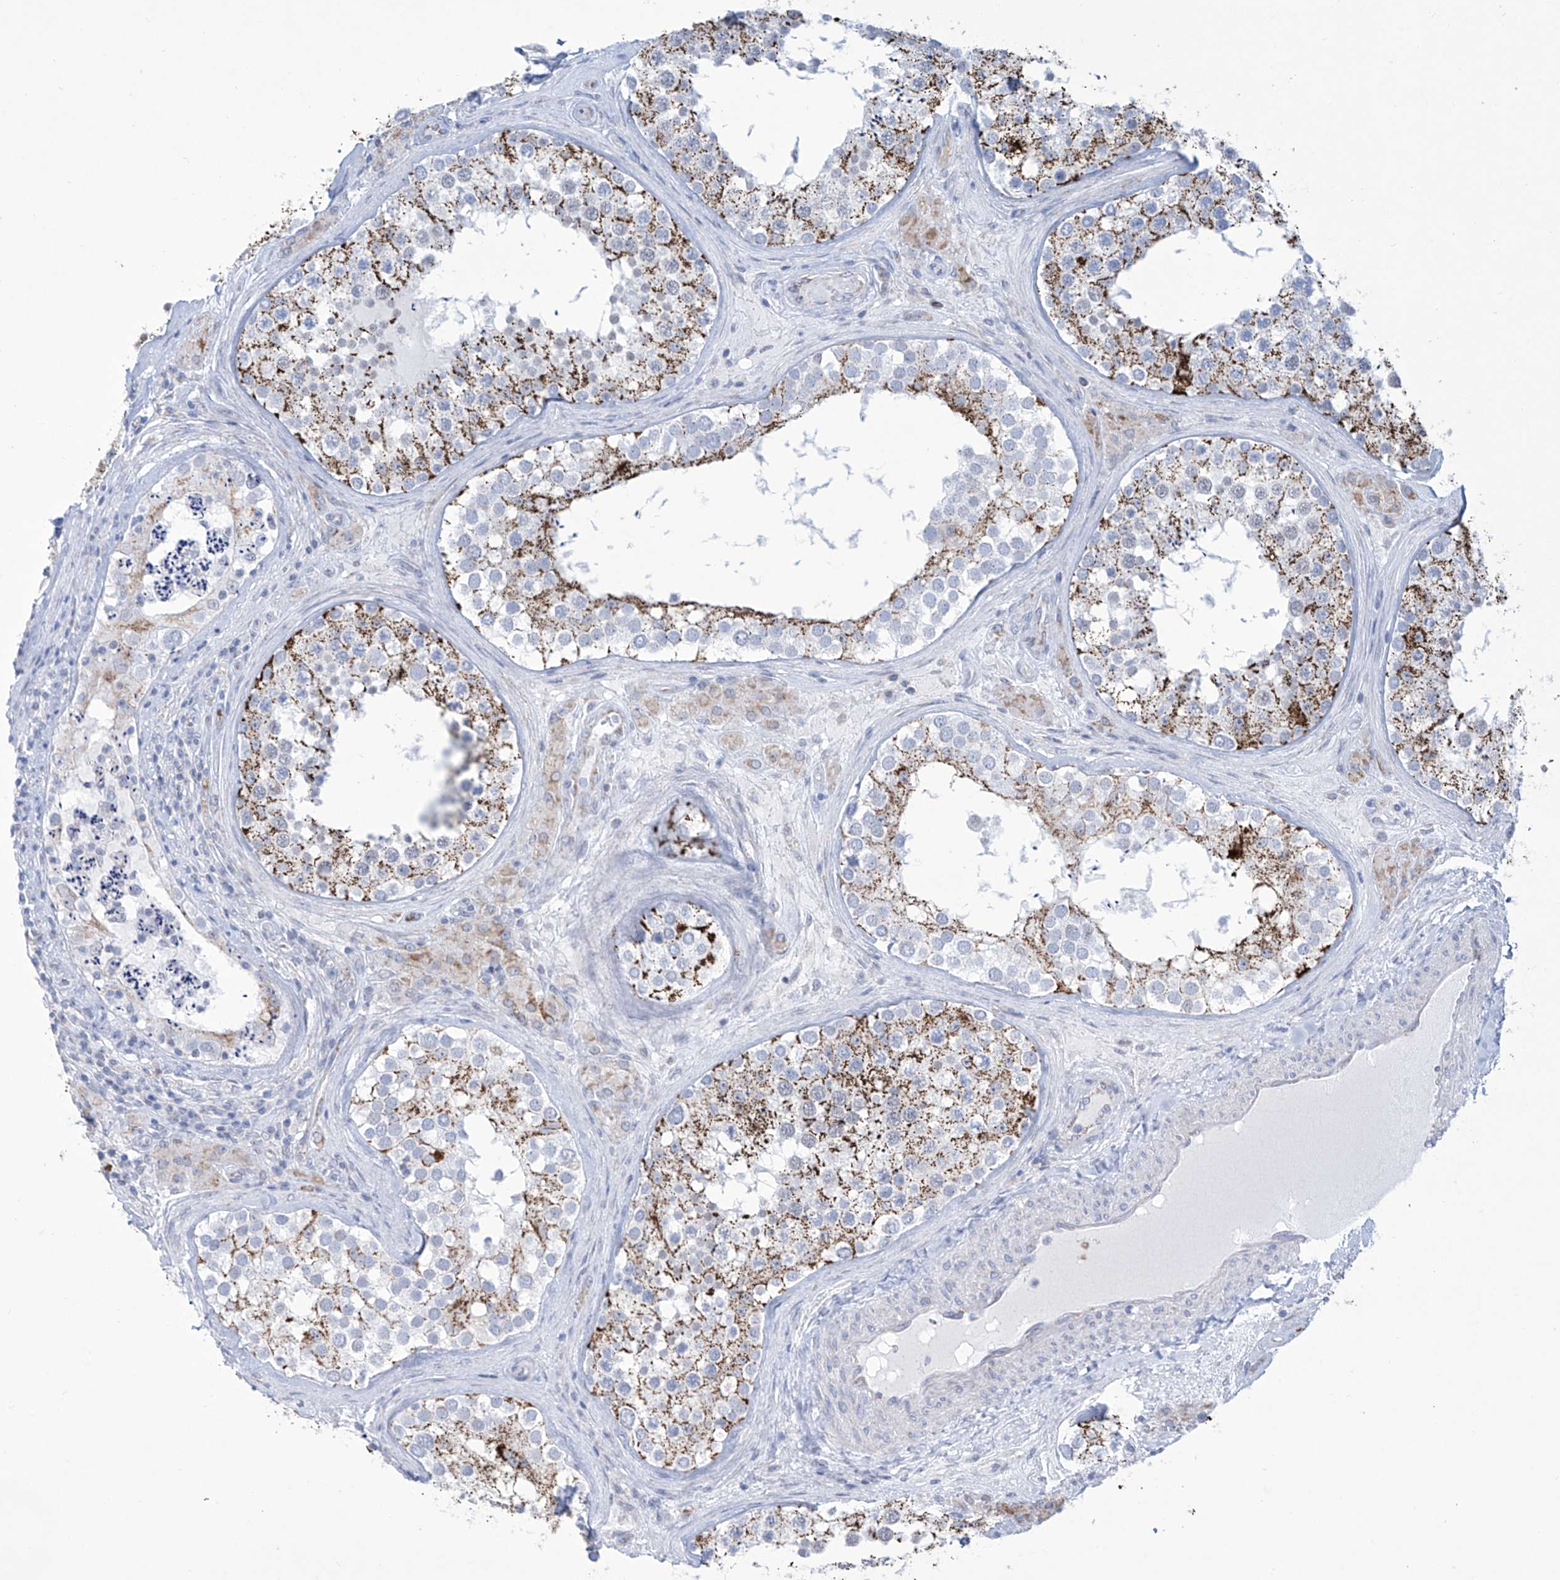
{"staining": {"intensity": "strong", "quantity": ">75%", "location": "cytoplasmic/membranous"}, "tissue": "testis", "cell_type": "Cells in seminiferous ducts", "image_type": "normal", "snomed": [{"axis": "morphology", "description": "Normal tissue, NOS"}, {"axis": "topography", "description": "Testis"}], "caption": "Immunohistochemistry (IHC) staining of normal testis, which reveals high levels of strong cytoplasmic/membranous positivity in approximately >75% of cells in seminiferous ducts indicating strong cytoplasmic/membranous protein positivity. The staining was performed using DAB (3,3'-diaminobenzidine) (brown) for protein detection and nuclei were counterstained in hematoxylin (blue).", "gene": "ALDH6A1", "patient": {"sex": "male", "age": 46}}